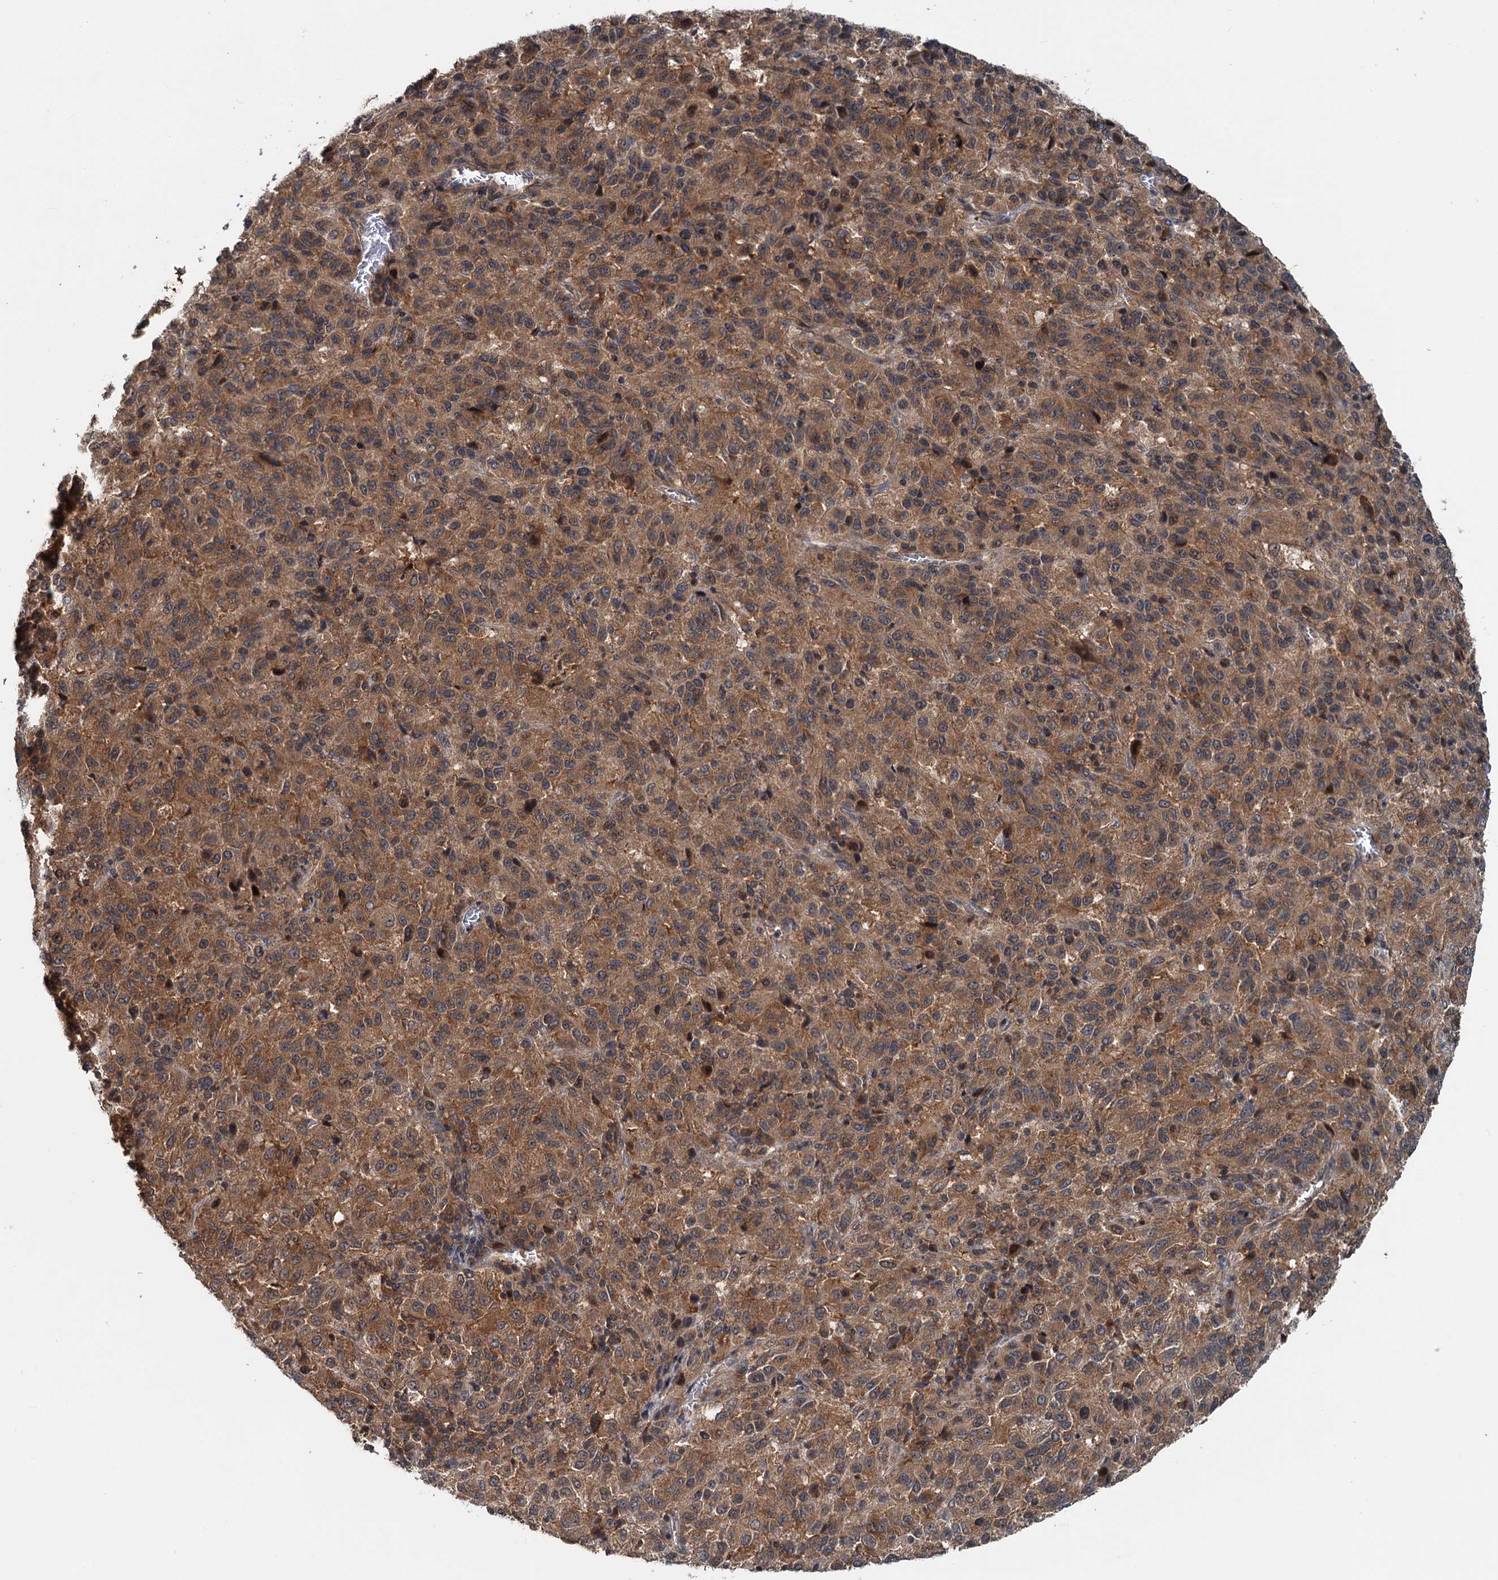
{"staining": {"intensity": "moderate", "quantity": ">75%", "location": "cytoplasmic/membranous"}, "tissue": "melanoma", "cell_type": "Tumor cells", "image_type": "cancer", "snomed": [{"axis": "morphology", "description": "Malignant melanoma, Metastatic site"}, {"axis": "topography", "description": "Lung"}], "caption": "This is a photomicrograph of immunohistochemistry staining of melanoma, which shows moderate staining in the cytoplasmic/membranous of tumor cells.", "gene": "TEDC1", "patient": {"sex": "male", "age": 64}}